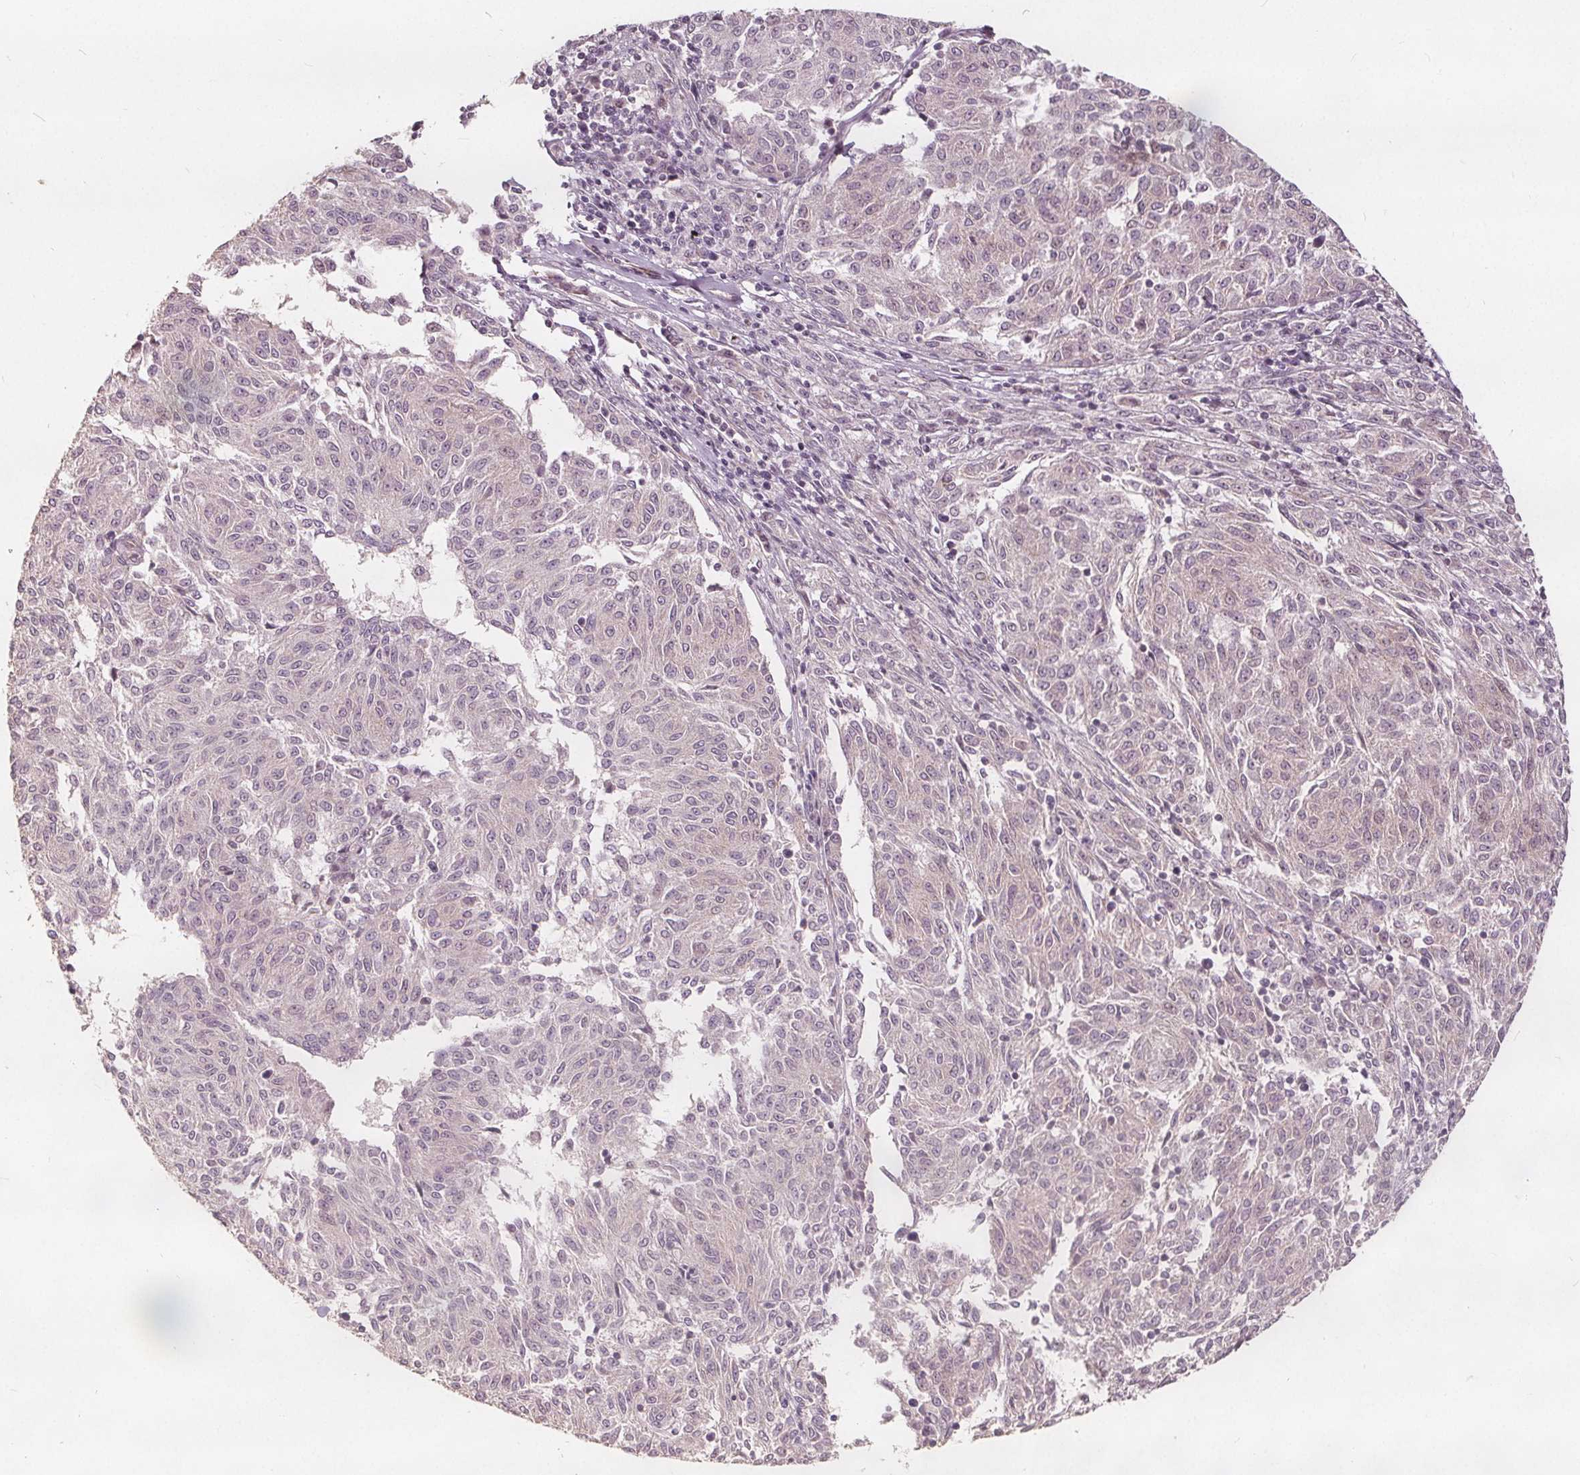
{"staining": {"intensity": "negative", "quantity": "none", "location": "none"}, "tissue": "melanoma", "cell_type": "Tumor cells", "image_type": "cancer", "snomed": [{"axis": "morphology", "description": "Malignant melanoma, NOS"}, {"axis": "topography", "description": "Skin"}], "caption": "DAB immunohistochemical staining of human malignant melanoma displays no significant expression in tumor cells. (DAB immunohistochemistry (IHC), high magnification).", "gene": "PTPRT", "patient": {"sex": "female", "age": 72}}